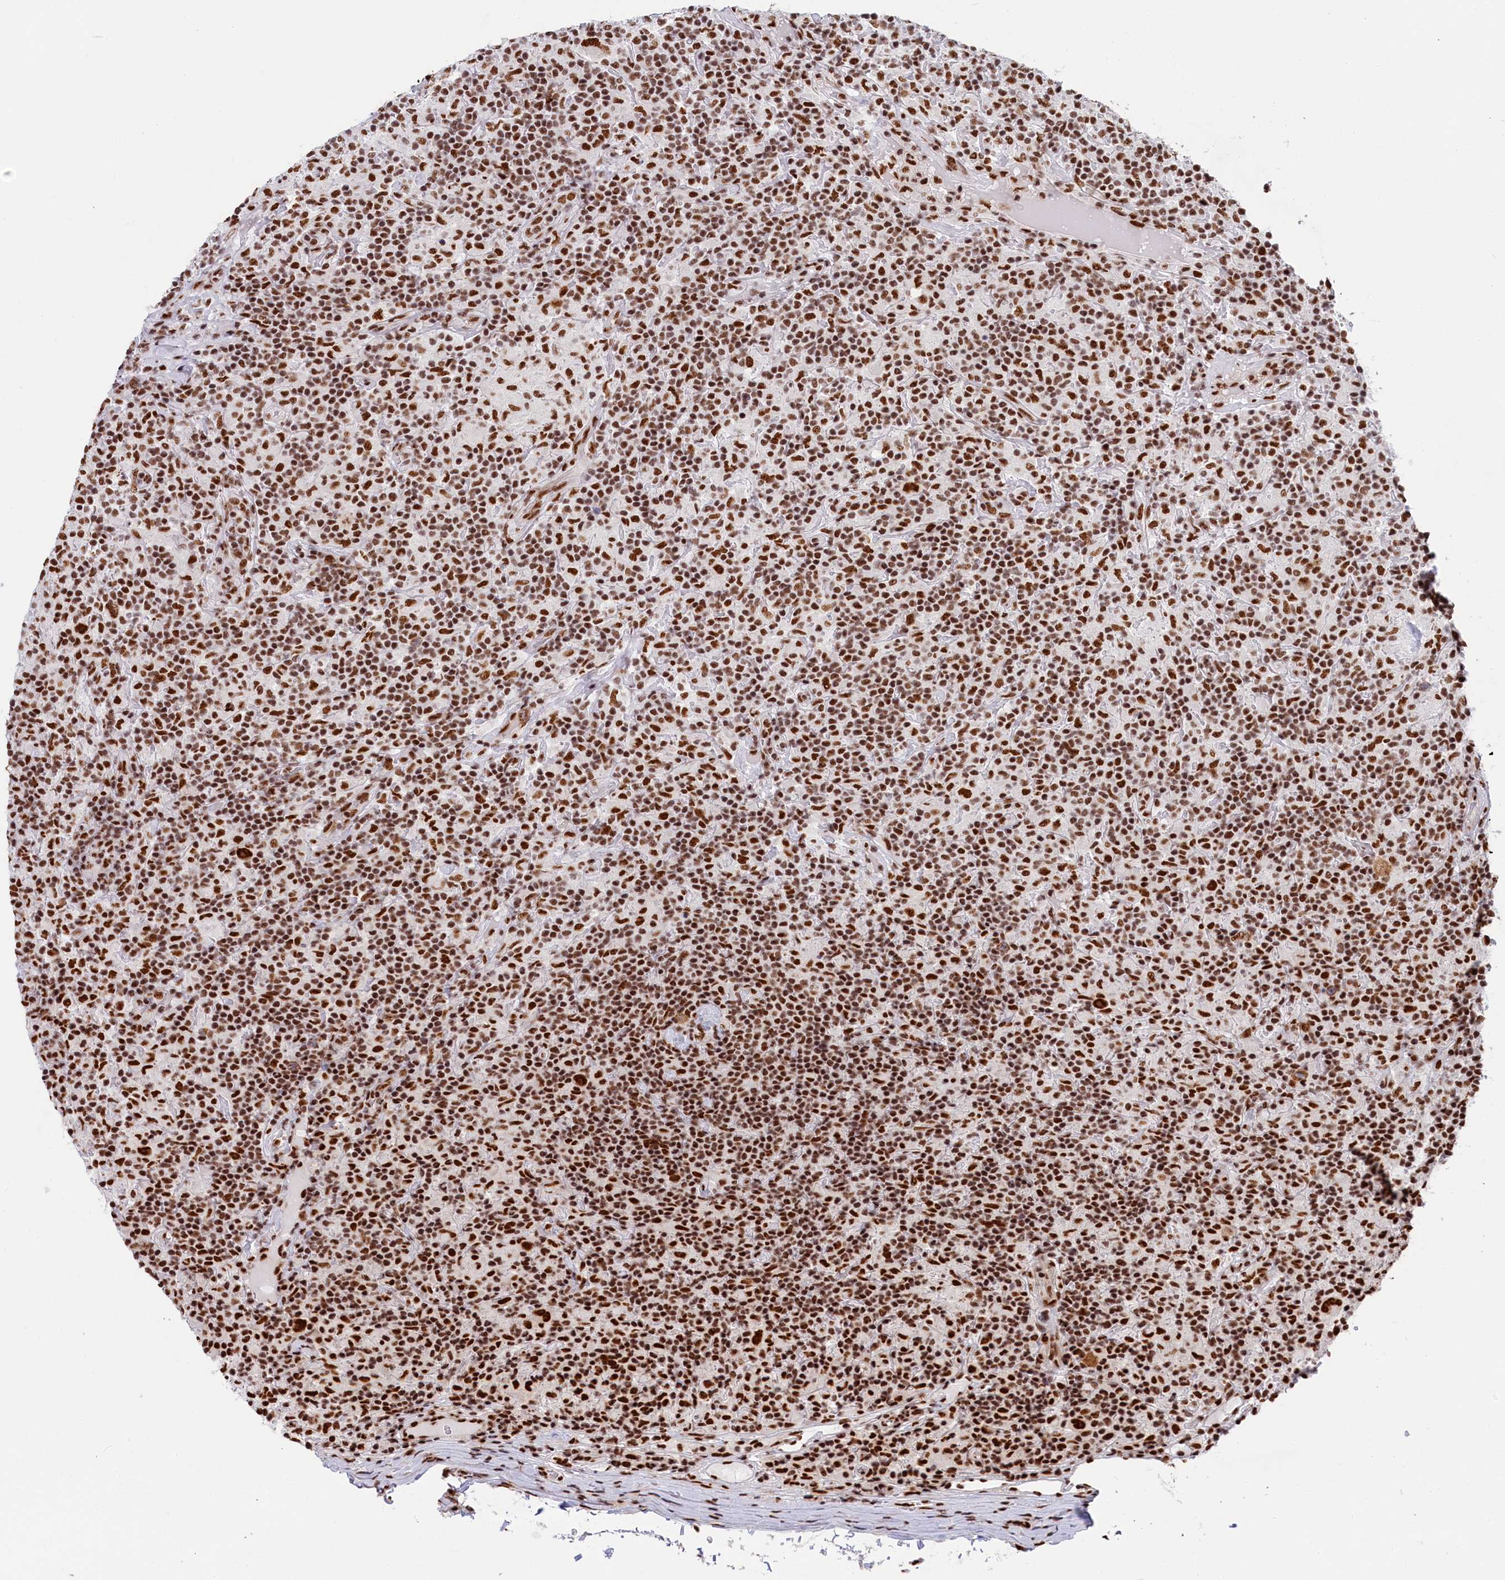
{"staining": {"intensity": "strong", "quantity": ">75%", "location": "nuclear"}, "tissue": "lymphoma", "cell_type": "Tumor cells", "image_type": "cancer", "snomed": [{"axis": "morphology", "description": "Hodgkin's disease, NOS"}, {"axis": "topography", "description": "Lymph node"}], "caption": "Immunohistochemistry (DAB (3,3'-diaminobenzidine)) staining of human lymphoma displays strong nuclear protein expression in approximately >75% of tumor cells. (IHC, brightfield microscopy, high magnification).", "gene": "SNRNP70", "patient": {"sex": "male", "age": 70}}